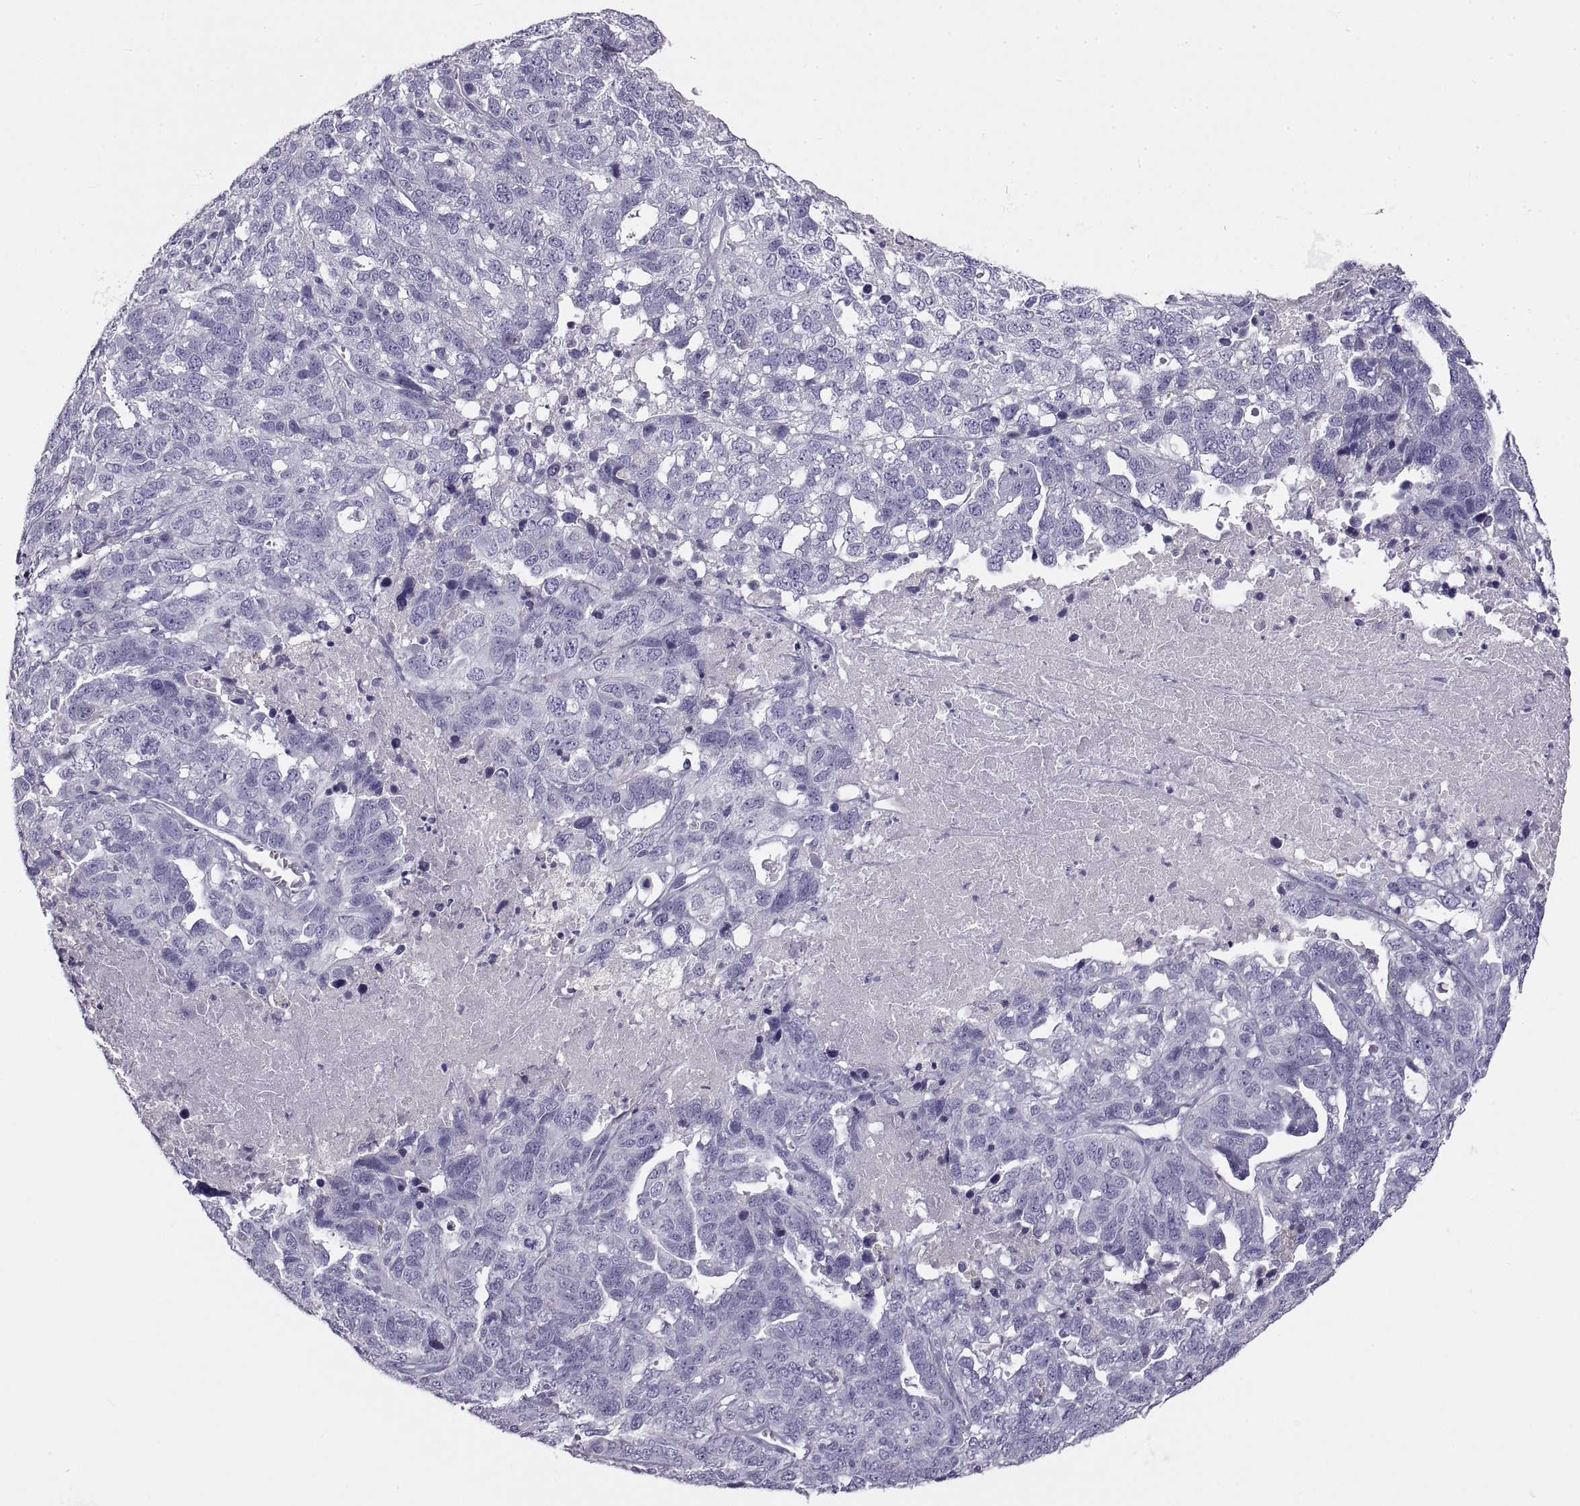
{"staining": {"intensity": "negative", "quantity": "none", "location": "none"}, "tissue": "ovarian cancer", "cell_type": "Tumor cells", "image_type": "cancer", "snomed": [{"axis": "morphology", "description": "Cystadenocarcinoma, serous, NOS"}, {"axis": "topography", "description": "Ovary"}], "caption": "The immunohistochemistry (IHC) photomicrograph has no significant staining in tumor cells of ovarian cancer (serous cystadenocarcinoma) tissue.", "gene": "CRYBB3", "patient": {"sex": "female", "age": 71}}